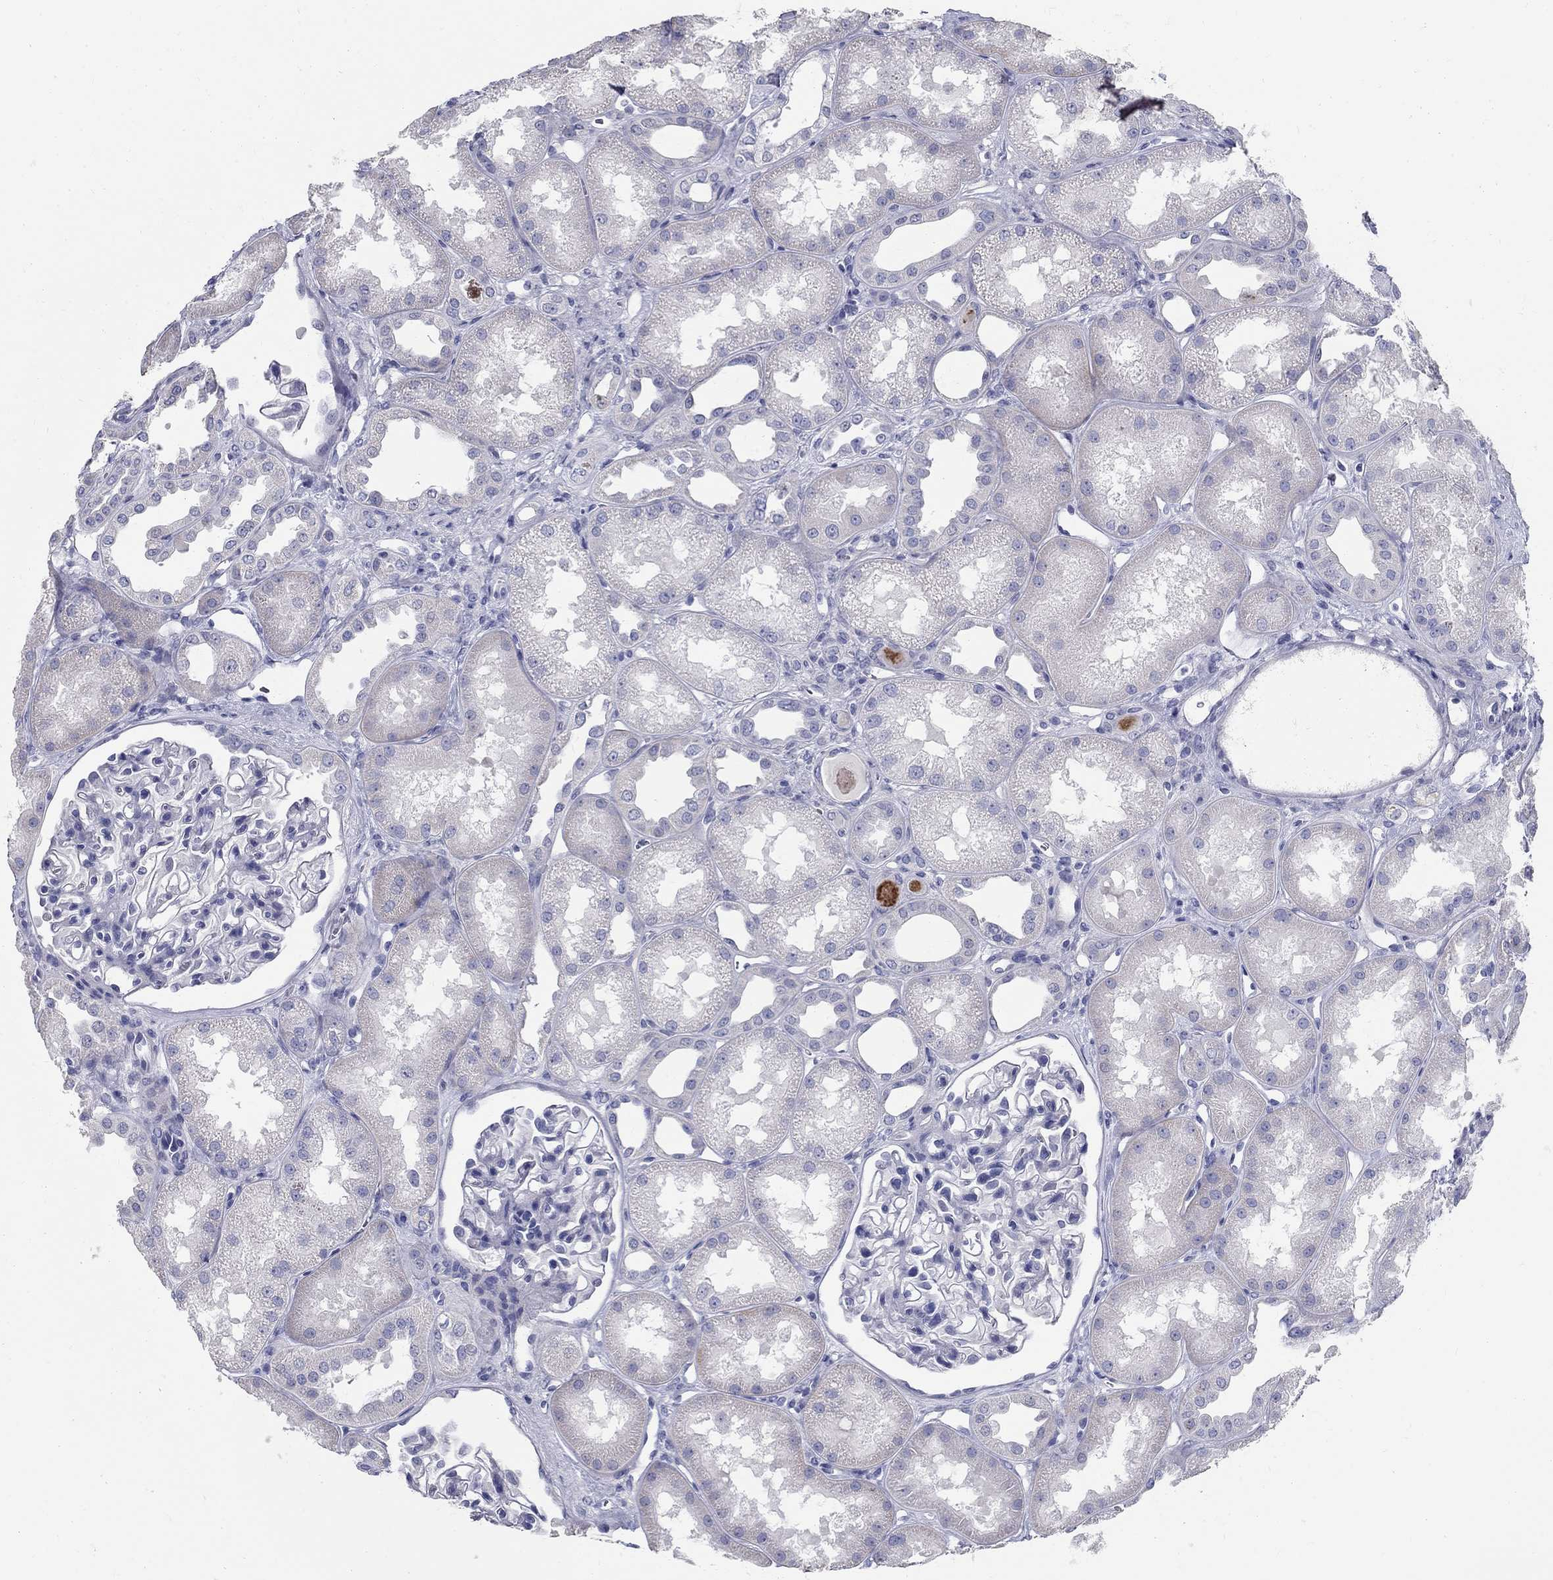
{"staining": {"intensity": "negative", "quantity": "none", "location": "none"}, "tissue": "kidney", "cell_type": "Cells in glomeruli", "image_type": "normal", "snomed": [{"axis": "morphology", "description": "Normal tissue, NOS"}, {"axis": "topography", "description": "Kidney"}], "caption": "An immunohistochemistry image of unremarkable kidney is shown. There is no staining in cells in glomeruli of kidney.", "gene": "TGM4", "patient": {"sex": "male", "age": 61}}